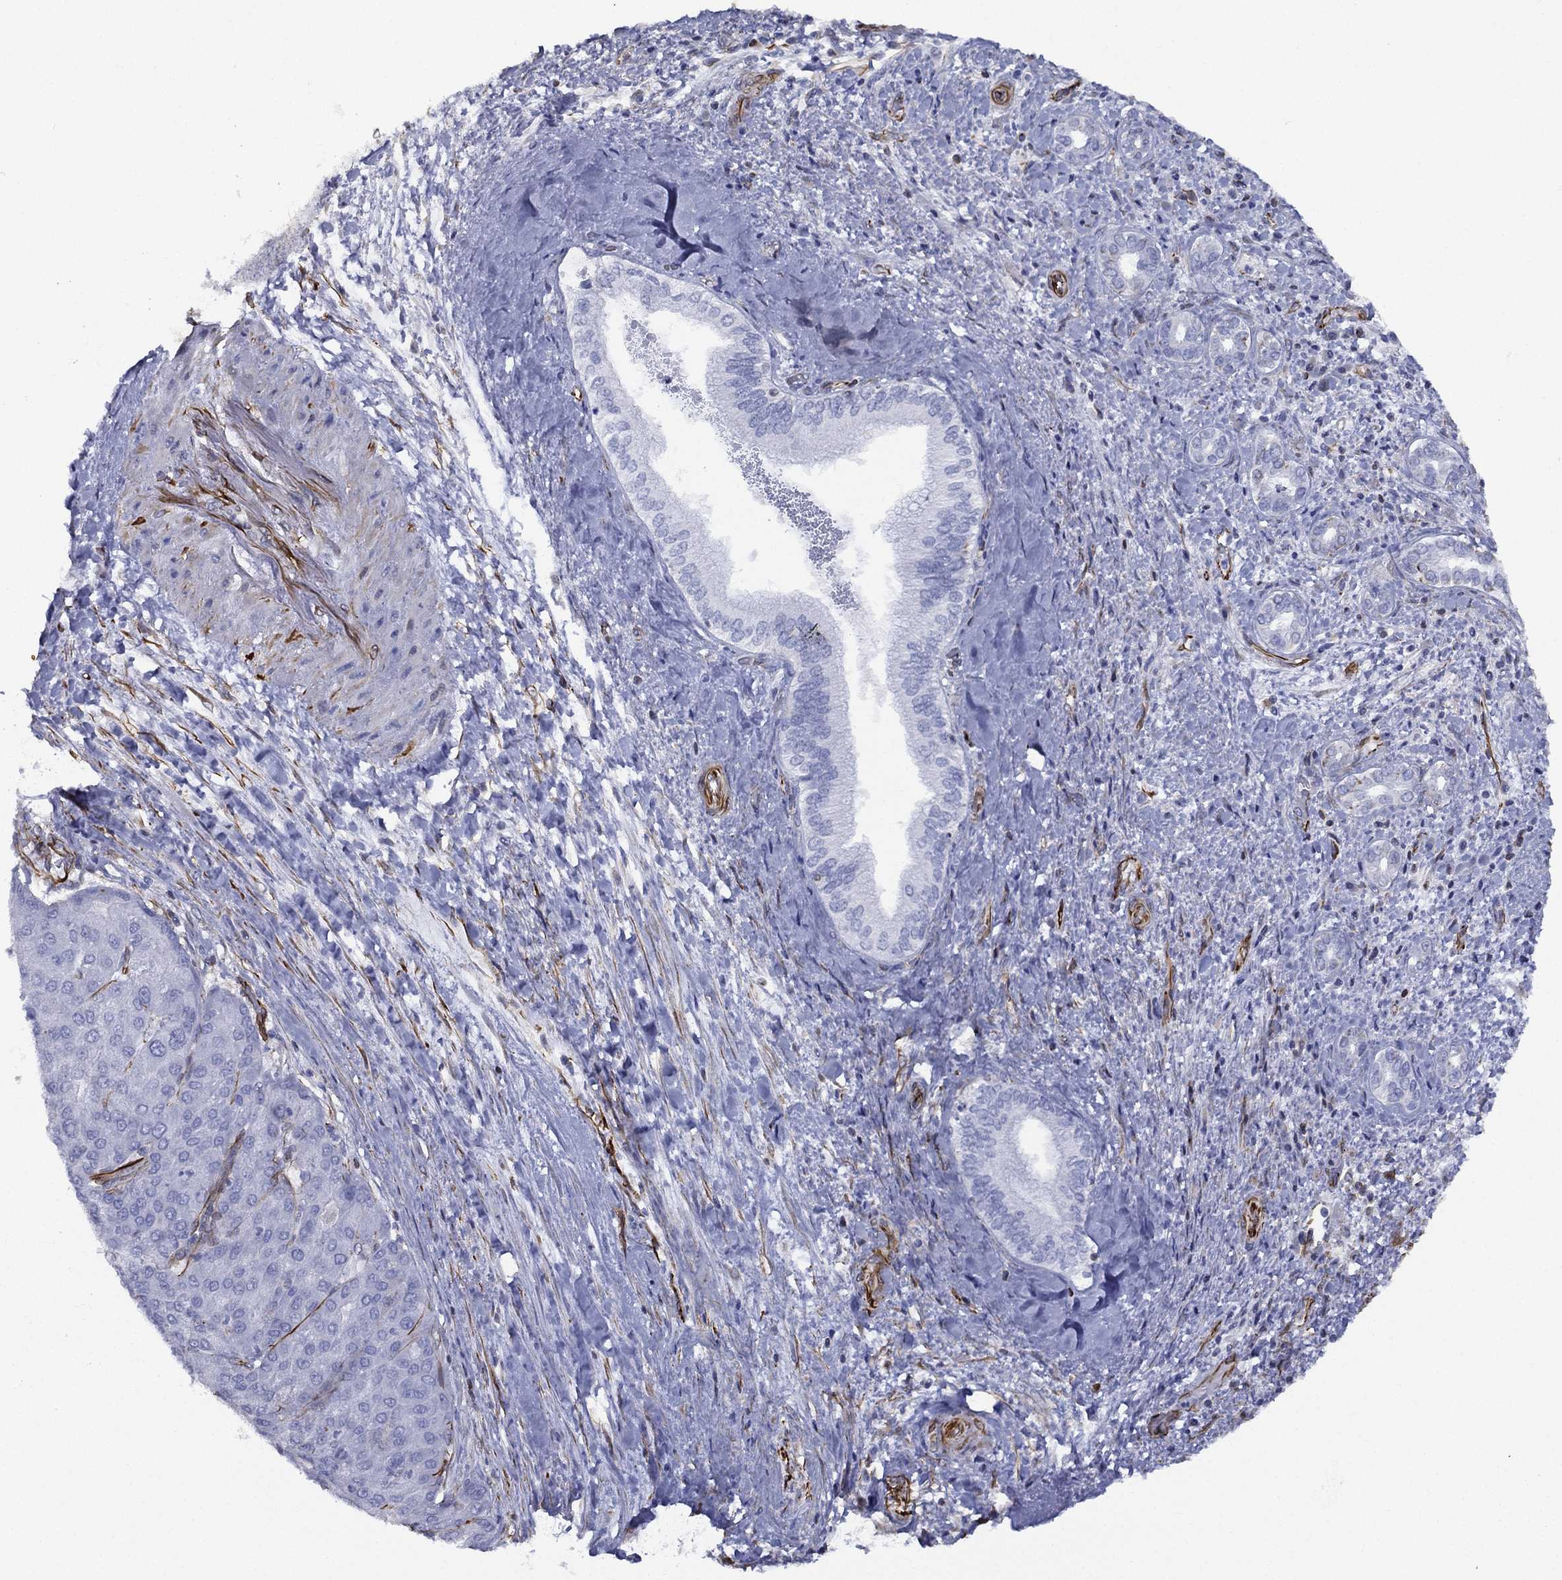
{"staining": {"intensity": "negative", "quantity": "none", "location": "none"}, "tissue": "liver cancer", "cell_type": "Tumor cells", "image_type": "cancer", "snomed": [{"axis": "morphology", "description": "Carcinoma, Hepatocellular, NOS"}, {"axis": "topography", "description": "Liver"}], "caption": "Tumor cells are negative for protein expression in human liver cancer.", "gene": "MAS1", "patient": {"sex": "male", "age": 65}}